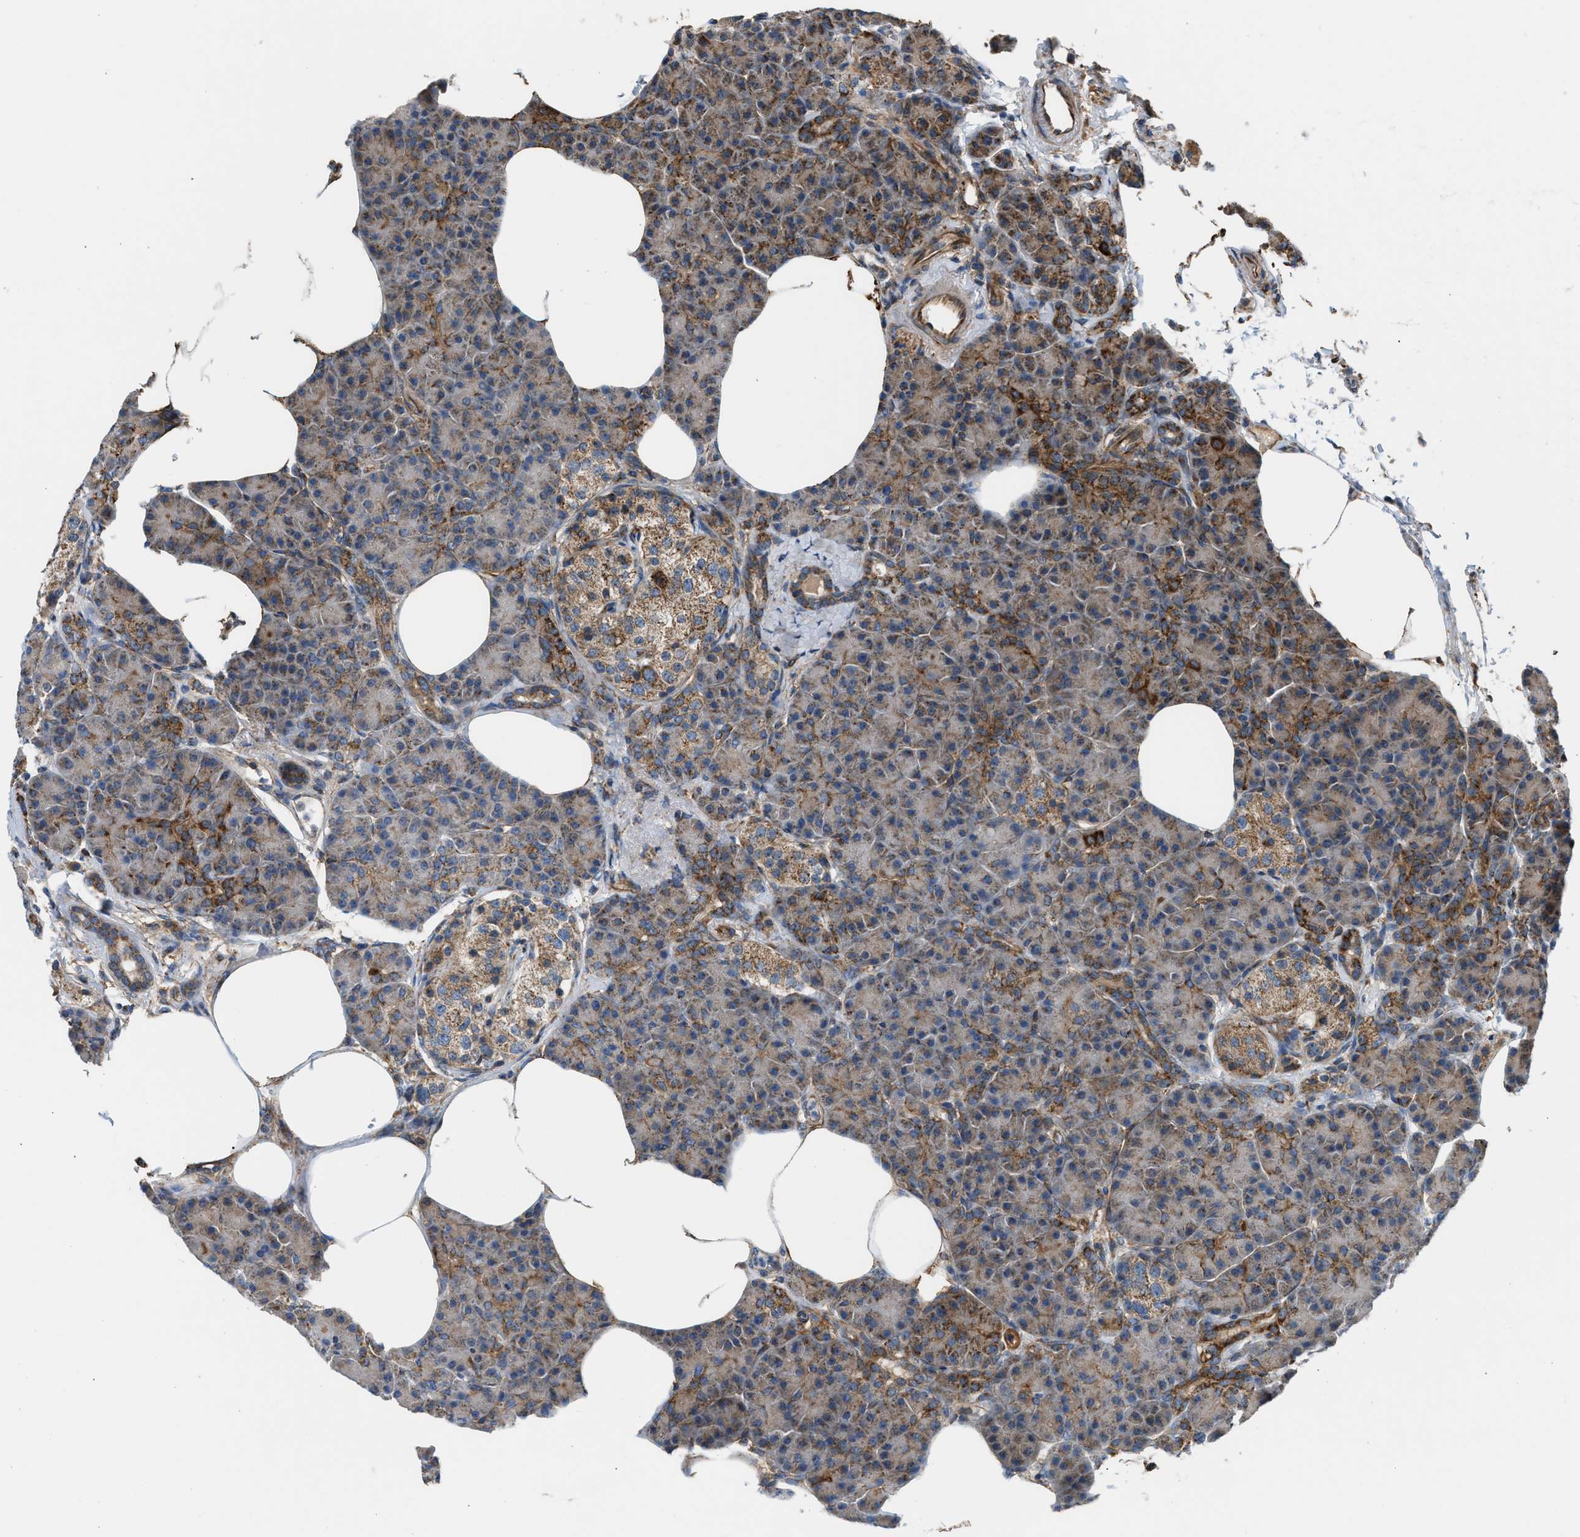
{"staining": {"intensity": "moderate", "quantity": "25%-75%", "location": "cytoplasmic/membranous"}, "tissue": "pancreas", "cell_type": "Exocrine glandular cells", "image_type": "normal", "snomed": [{"axis": "morphology", "description": "Normal tissue, NOS"}, {"axis": "topography", "description": "Pancreas"}], "caption": "Immunohistochemical staining of benign pancreas exhibits medium levels of moderate cytoplasmic/membranous staining in about 25%-75% of exocrine glandular cells. (DAB (3,3'-diaminobenzidine) IHC, brown staining for protein, blue staining for nuclei).", "gene": "SLC10A3", "patient": {"sex": "female", "age": 70}}